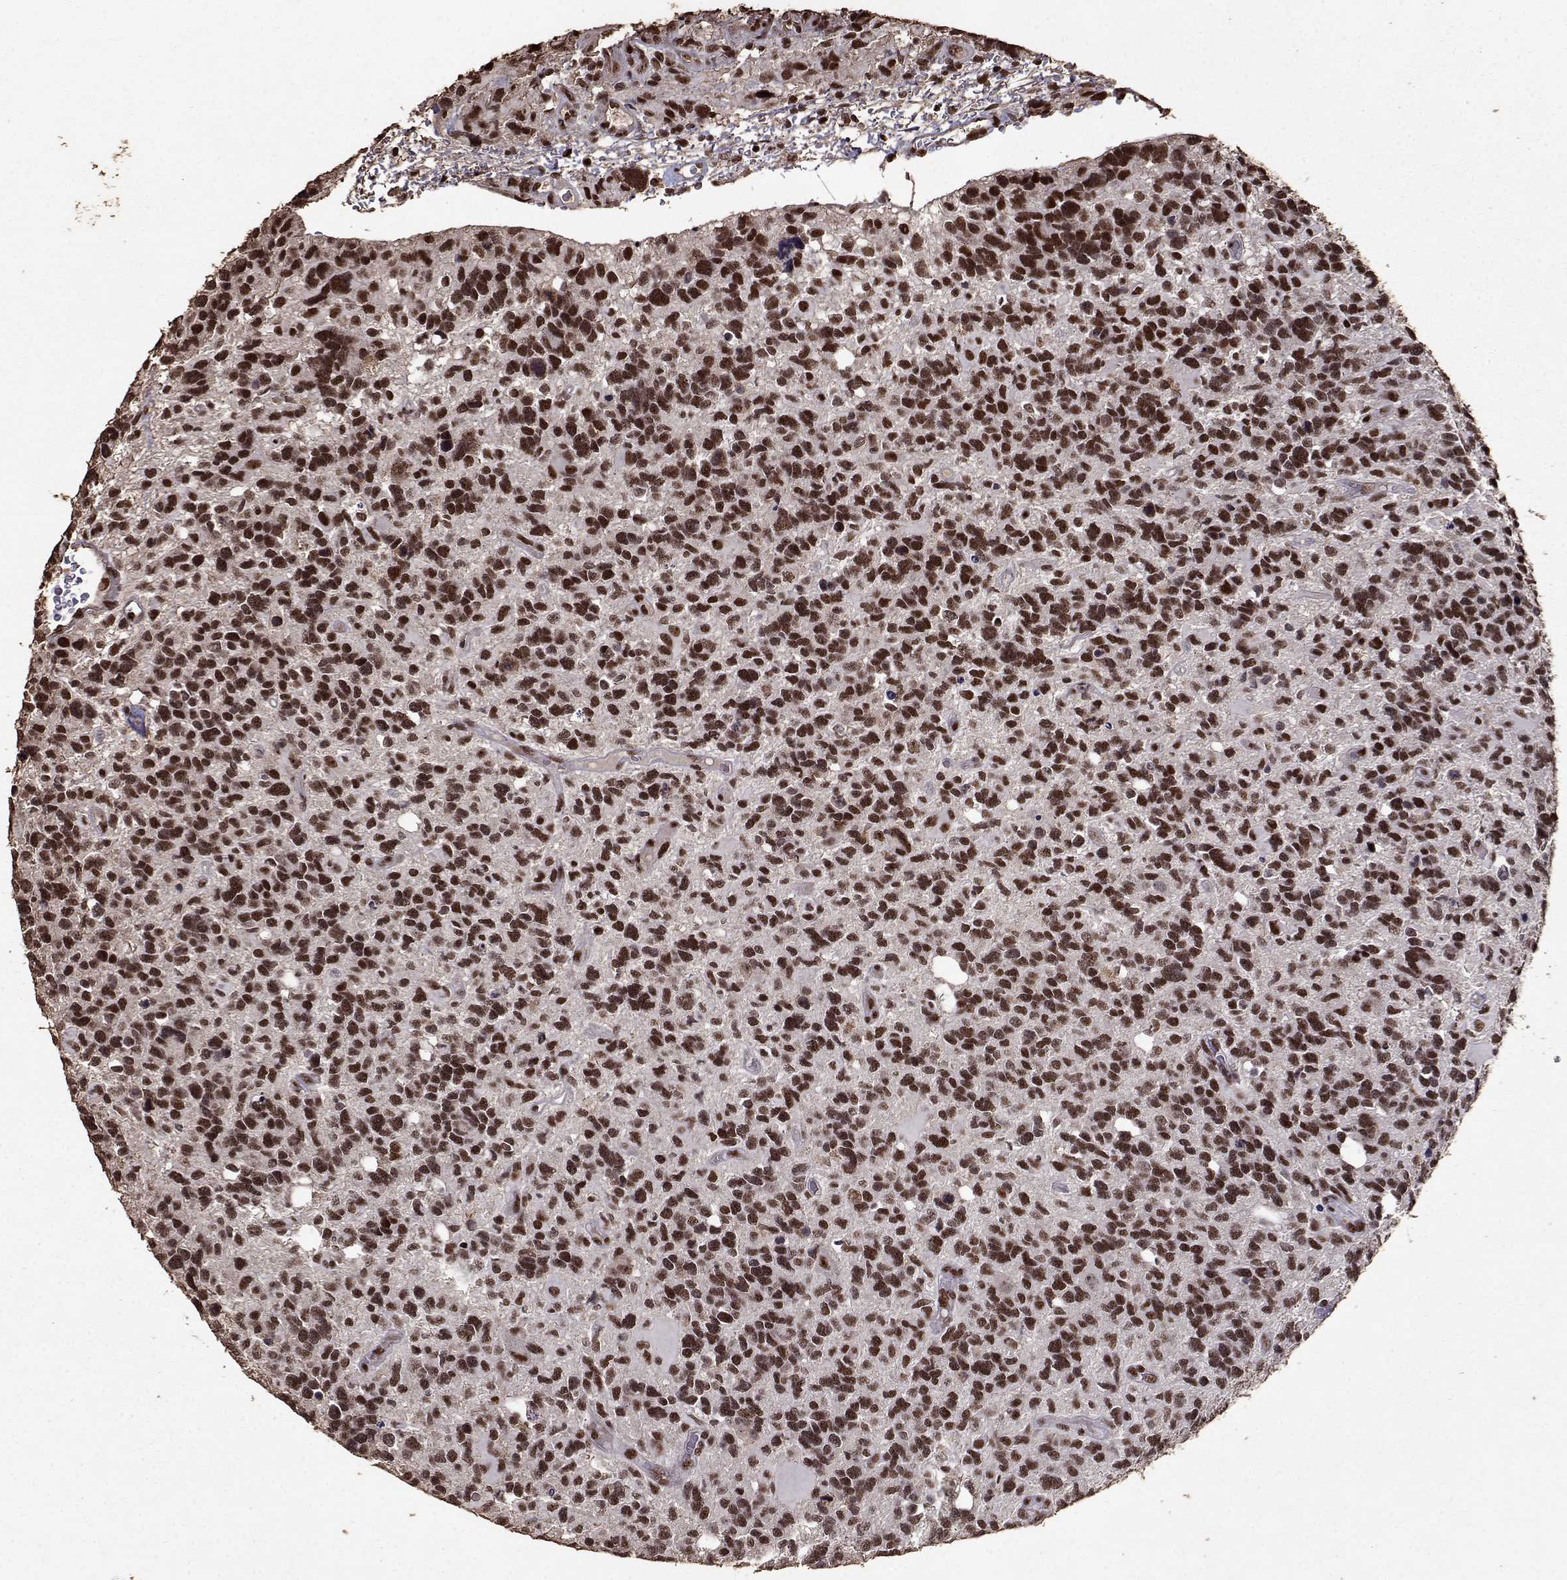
{"staining": {"intensity": "strong", "quantity": ">75%", "location": "nuclear"}, "tissue": "glioma", "cell_type": "Tumor cells", "image_type": "cancer", "snomed": [{"axis": "morphology", "description": "Glioma, malignant, High grade"}, {"axis": "topography", "description": "Brain"}], "caption": "Protein expression analysis of human malignant glioma (high-grade) reveals strong nuclear expression in approximately >75% of tumor cells. The staining was performed using DAB (3,3'-diaminobenzidine), with brown indicating positive protein expression. Nuclei are stained blue with hematoxylin.", "gene": "TOE1", "patient": {"sex": "male", "age": 49}}